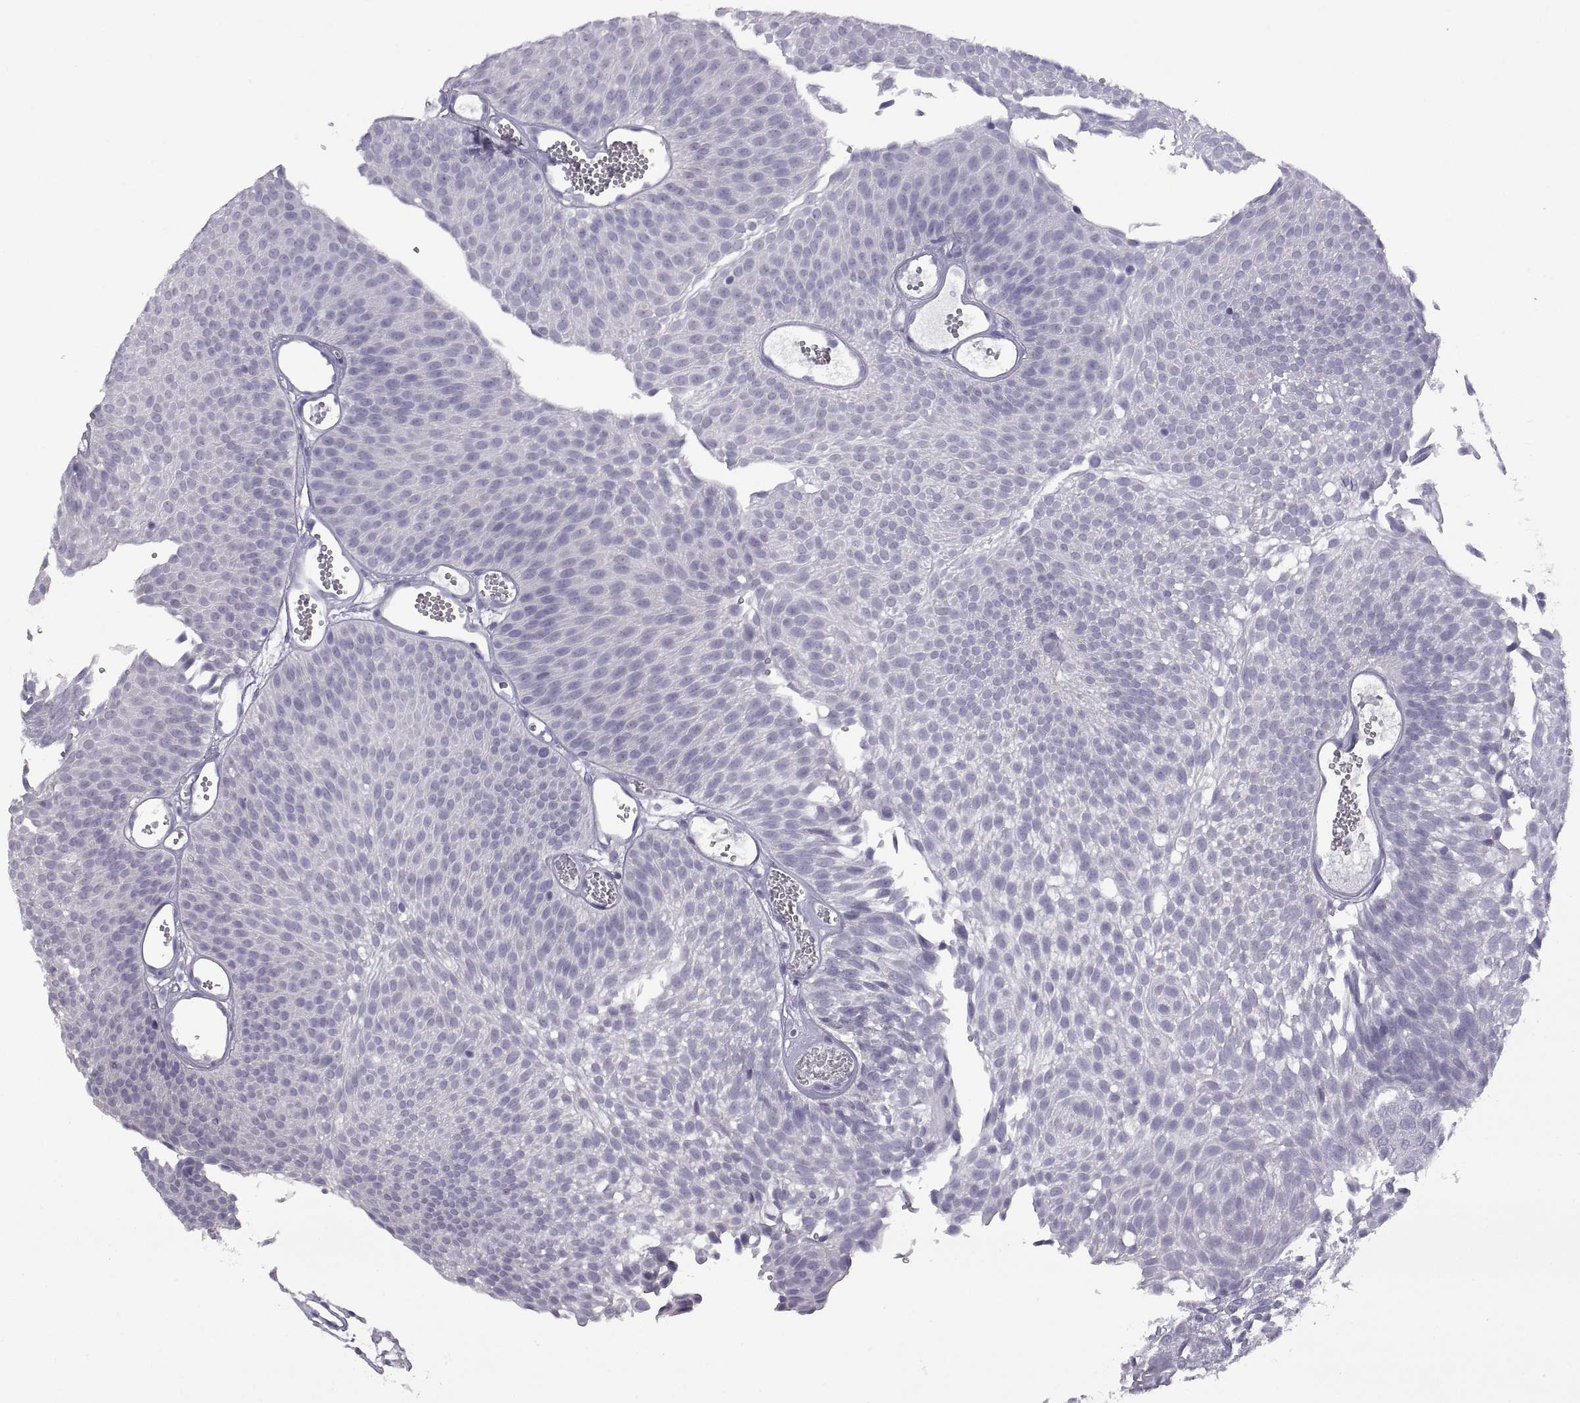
{"staining": {"intensity": "negative", "quantity": "none", "location": "none"}, "tissue": "urothelial cancer", "cell_type": "Tumor cells", "image_type": "cancer", "snomed": [{"axis": "morphology", "description": "Urothelial carcinoma, Low grade"}, {"axis": "topography", "description": "Urinary bladder"}], "caption": "Micrograph shows no protein positivity in tumor cells of urothelial cancer tissue.", "gene": "RDM1", "patient": {"sex": "male", "age": 52}}